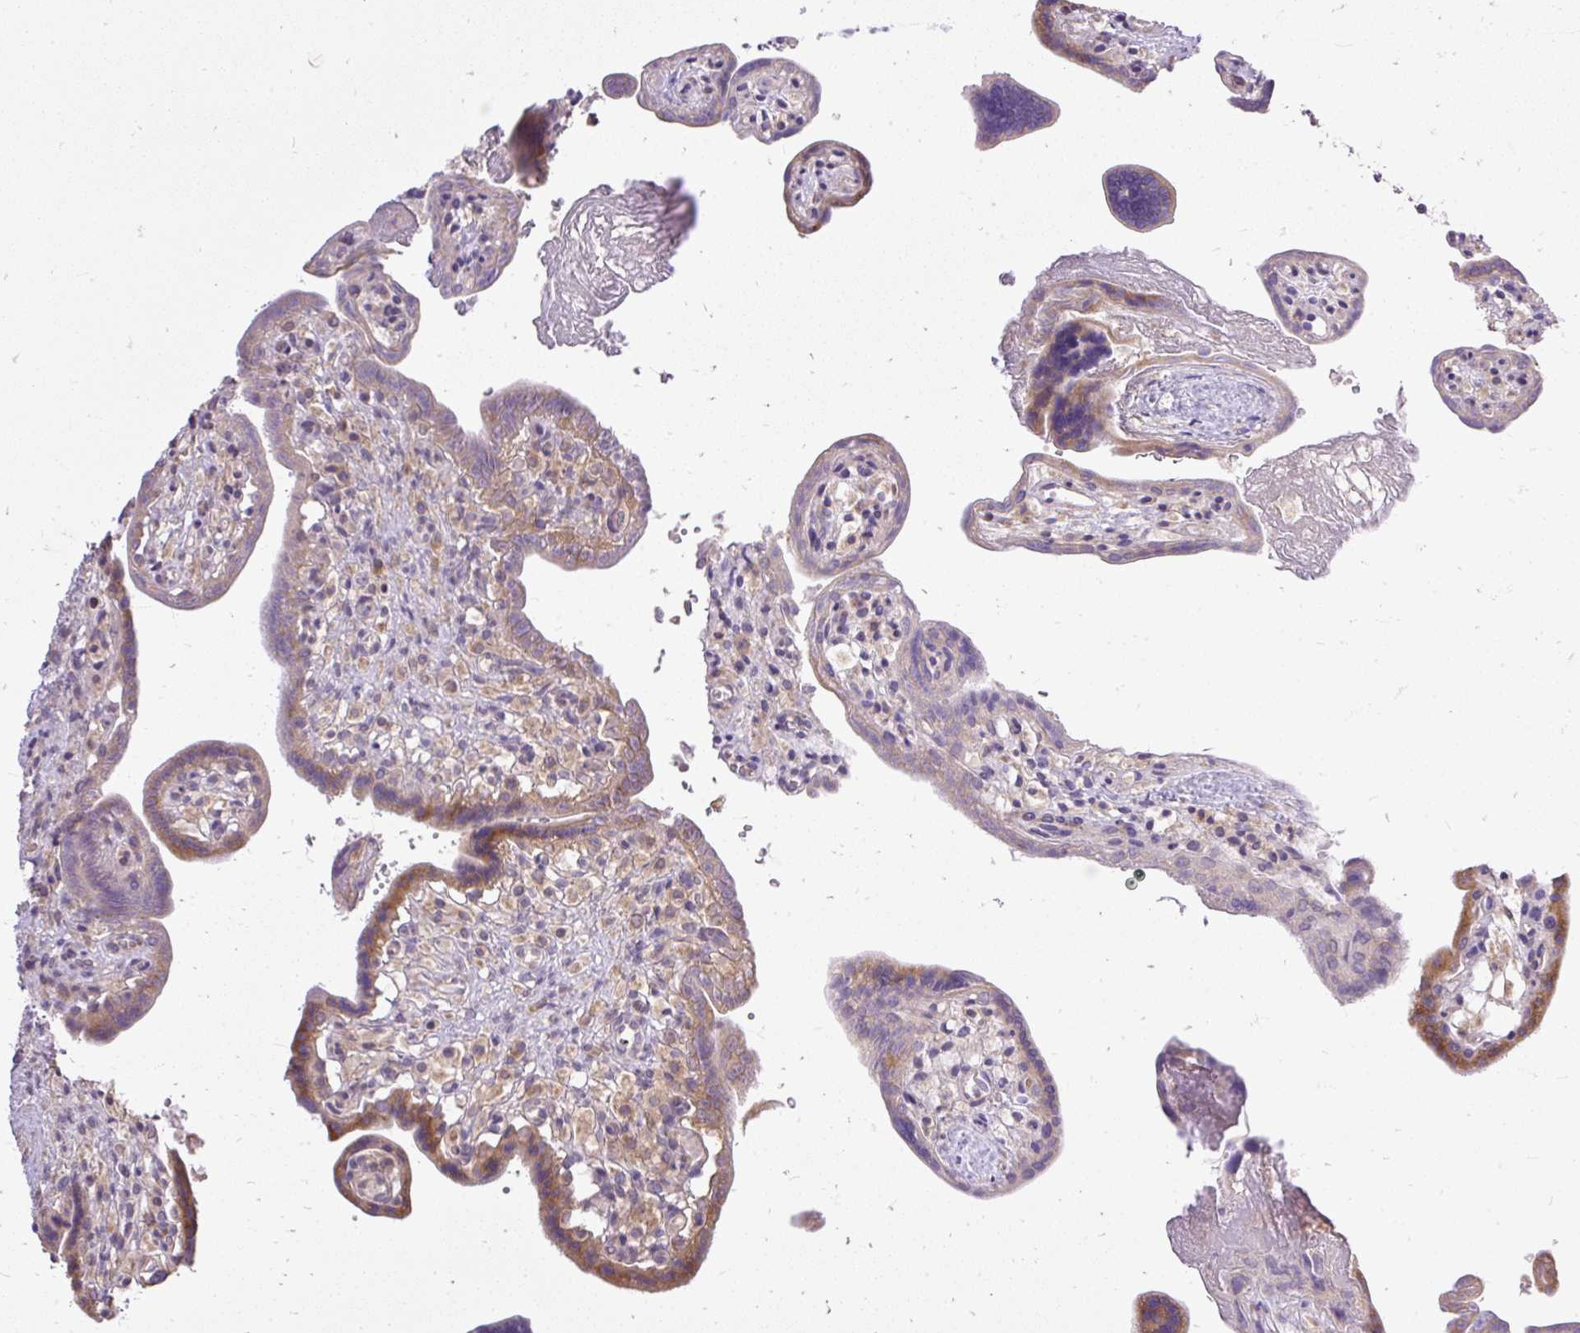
{"staining": {"intensity": "moderate", "quantity": "25%-75%", "location": "cytoplasmic/membranous"}, "tissue": "placenta", "cell_type": "Trophoblastic cells", "image_type": "normal", "snomed": [{"axis": "morphology", "description": "Normal tissue, NOS"}, {"axis": "topography", "description": "Placenta"}], "caption": "Placenta stained for a protein displays moderate cytoplasmic/membranous positivity in trophoblastic cells. The staining is performed using DAB brown chromogen to label protein expression. The nuclei are counter-stained blue using hematoxylin.", "gene": "SEC63", "patient": {"sex": "female", "age": 37}}